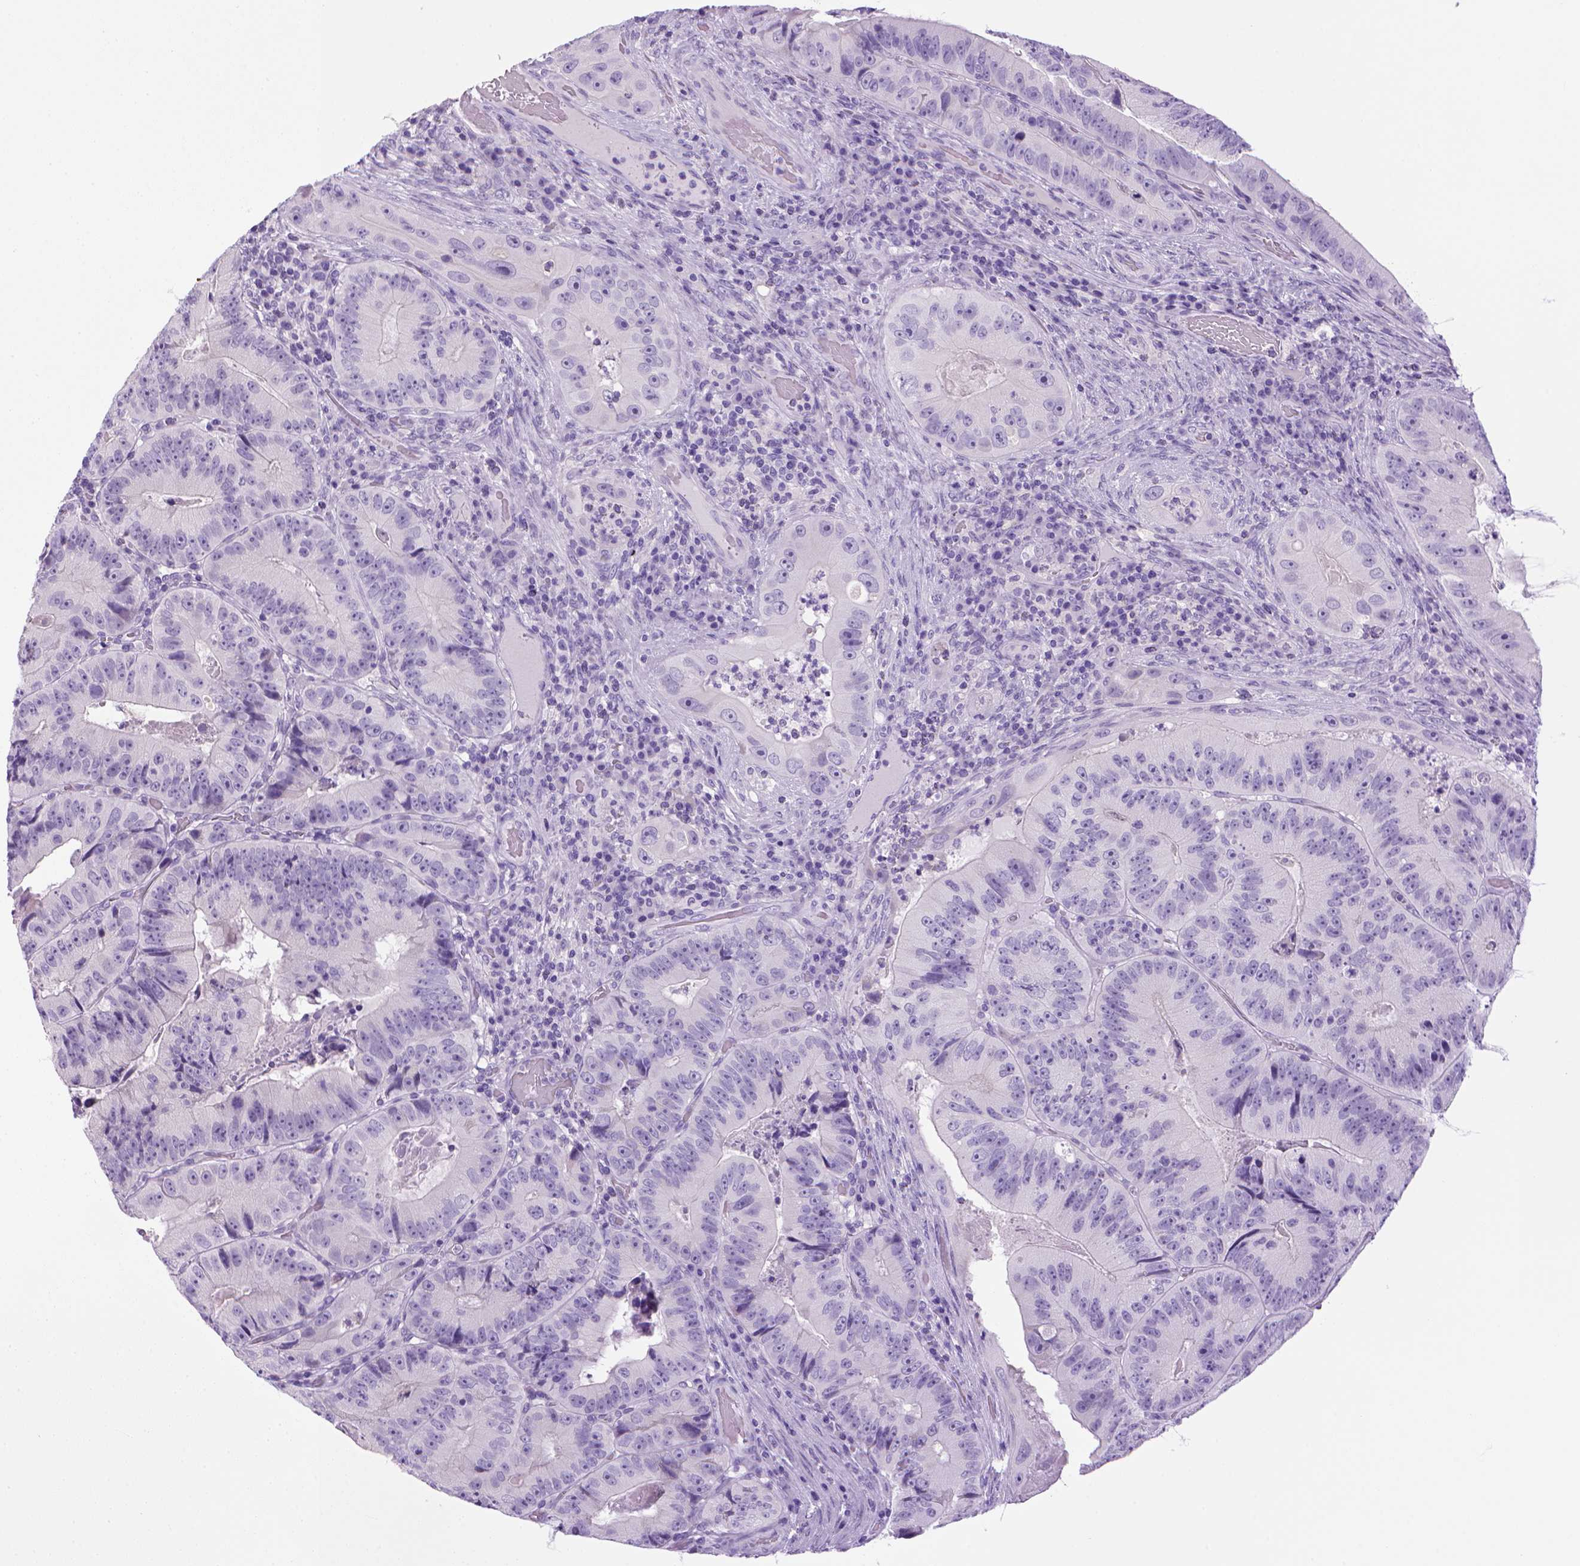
{"staining": {"intensity": "negative", "quantity": "none", "location": "none"}, "tissue": "colorectal cancer", "cell_type": "Tumor cells", "image_type": "cancer", "snomed": [{"axis": "morphology", "description": "Adenocarcinoma, NOS"}, {"axis": "topography", "description": "Colon"}], "caption": "Colorectal cancer (adenocarcinoma) was stained to show a protein in brown. There is no significant expression in tumor cells.", "gene": "SGCG", "patient": {"sex": "female", "age": 86}}